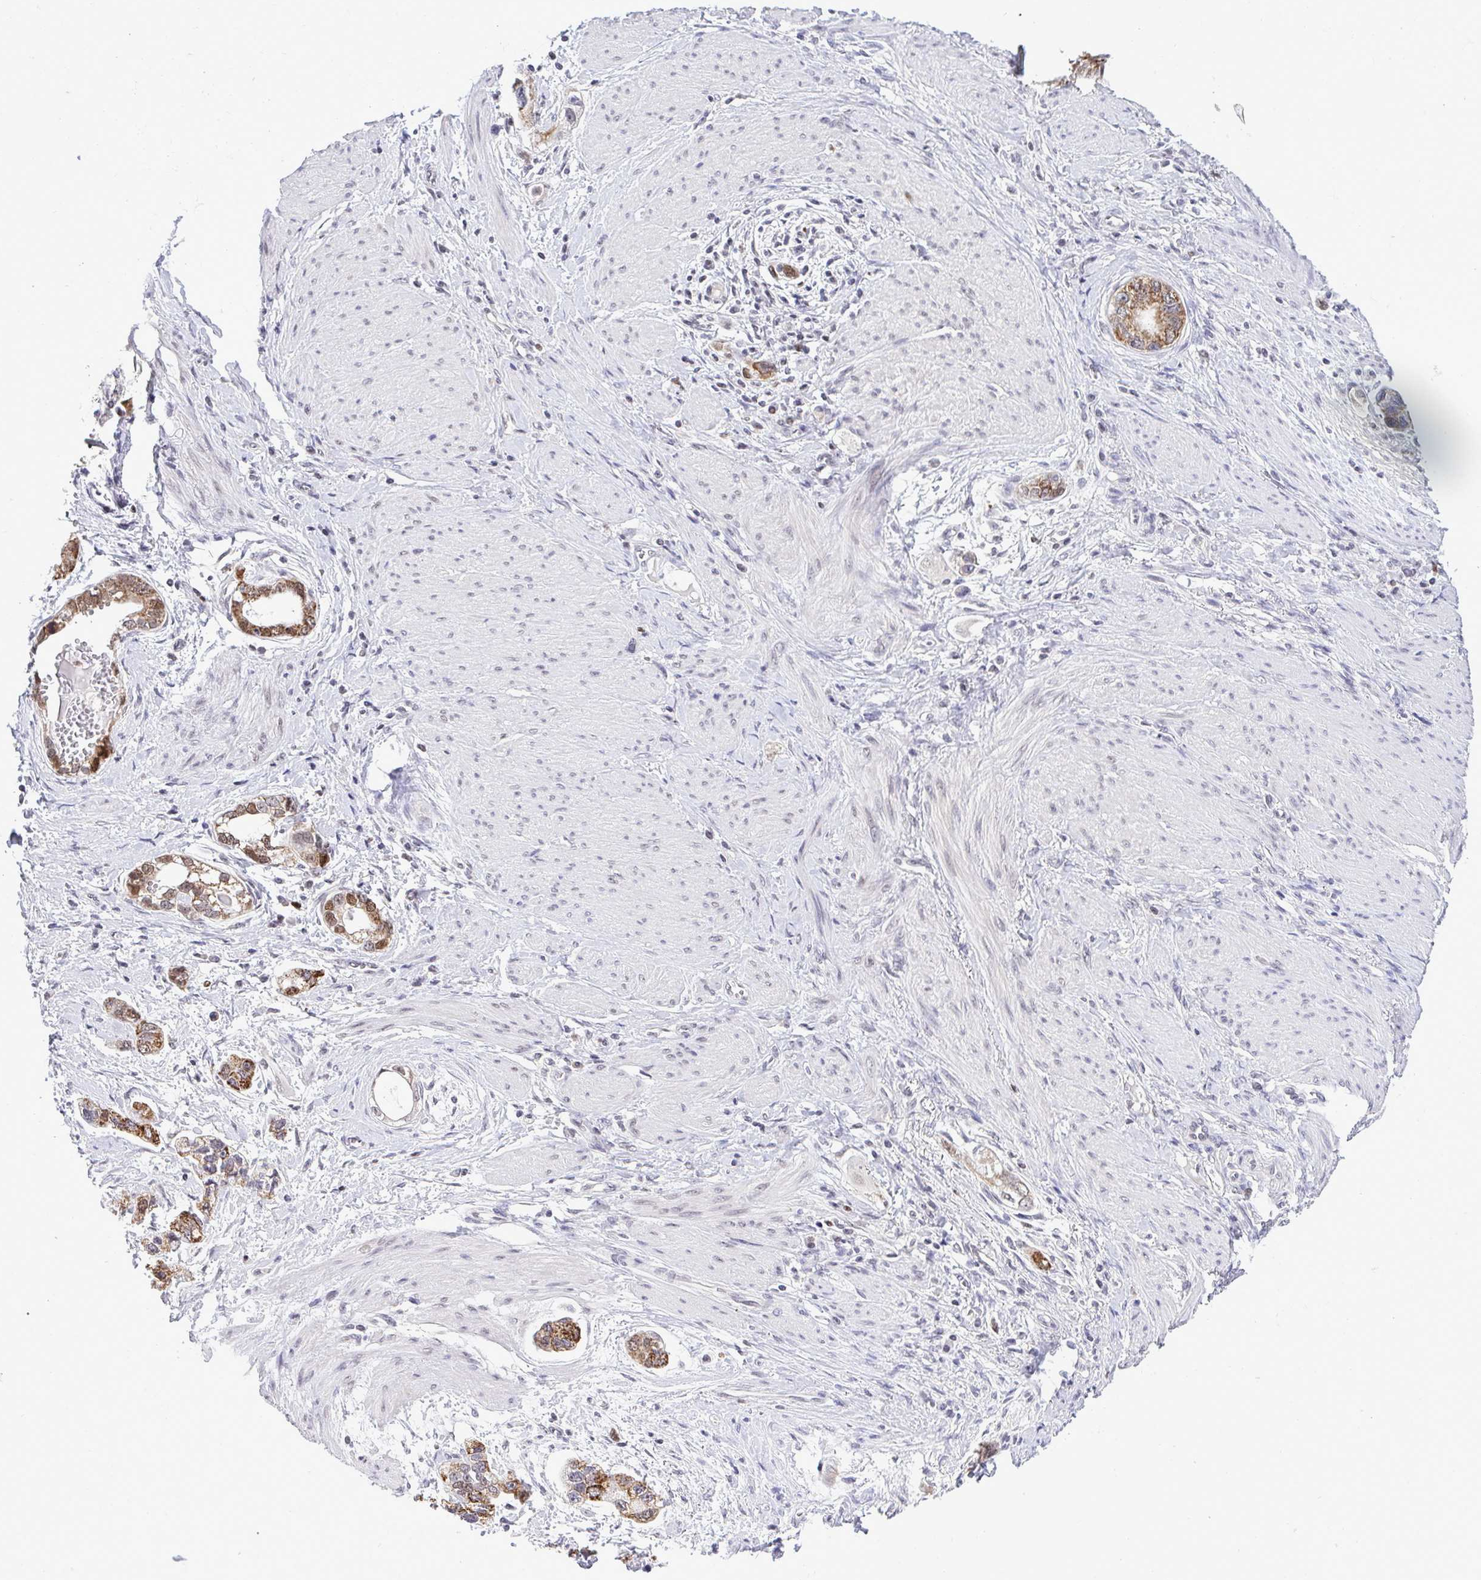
{"staining": {"intensity": "moderate", "quantity": ">75%", "location": "cytoplasmic/membranous,nuclear"}, "tissue": "stomach cancer", "cell_type": "Tumor cells", "image_type": "cancer", "snomed": [{"axis": "morphology", "description": "Adenocarcinoma, NOS"}, {"axis": "topography", "description": "Stomach, lower"}], "caption": "A medium amount of moderate cytoplasmic/membranous and nuclear staining is seen in approximately >75% of tumor cells in adenocarcinoma (stomach) tissue.", "gene": "RFC4", "patient": {"sex": "female", "age": 93}}